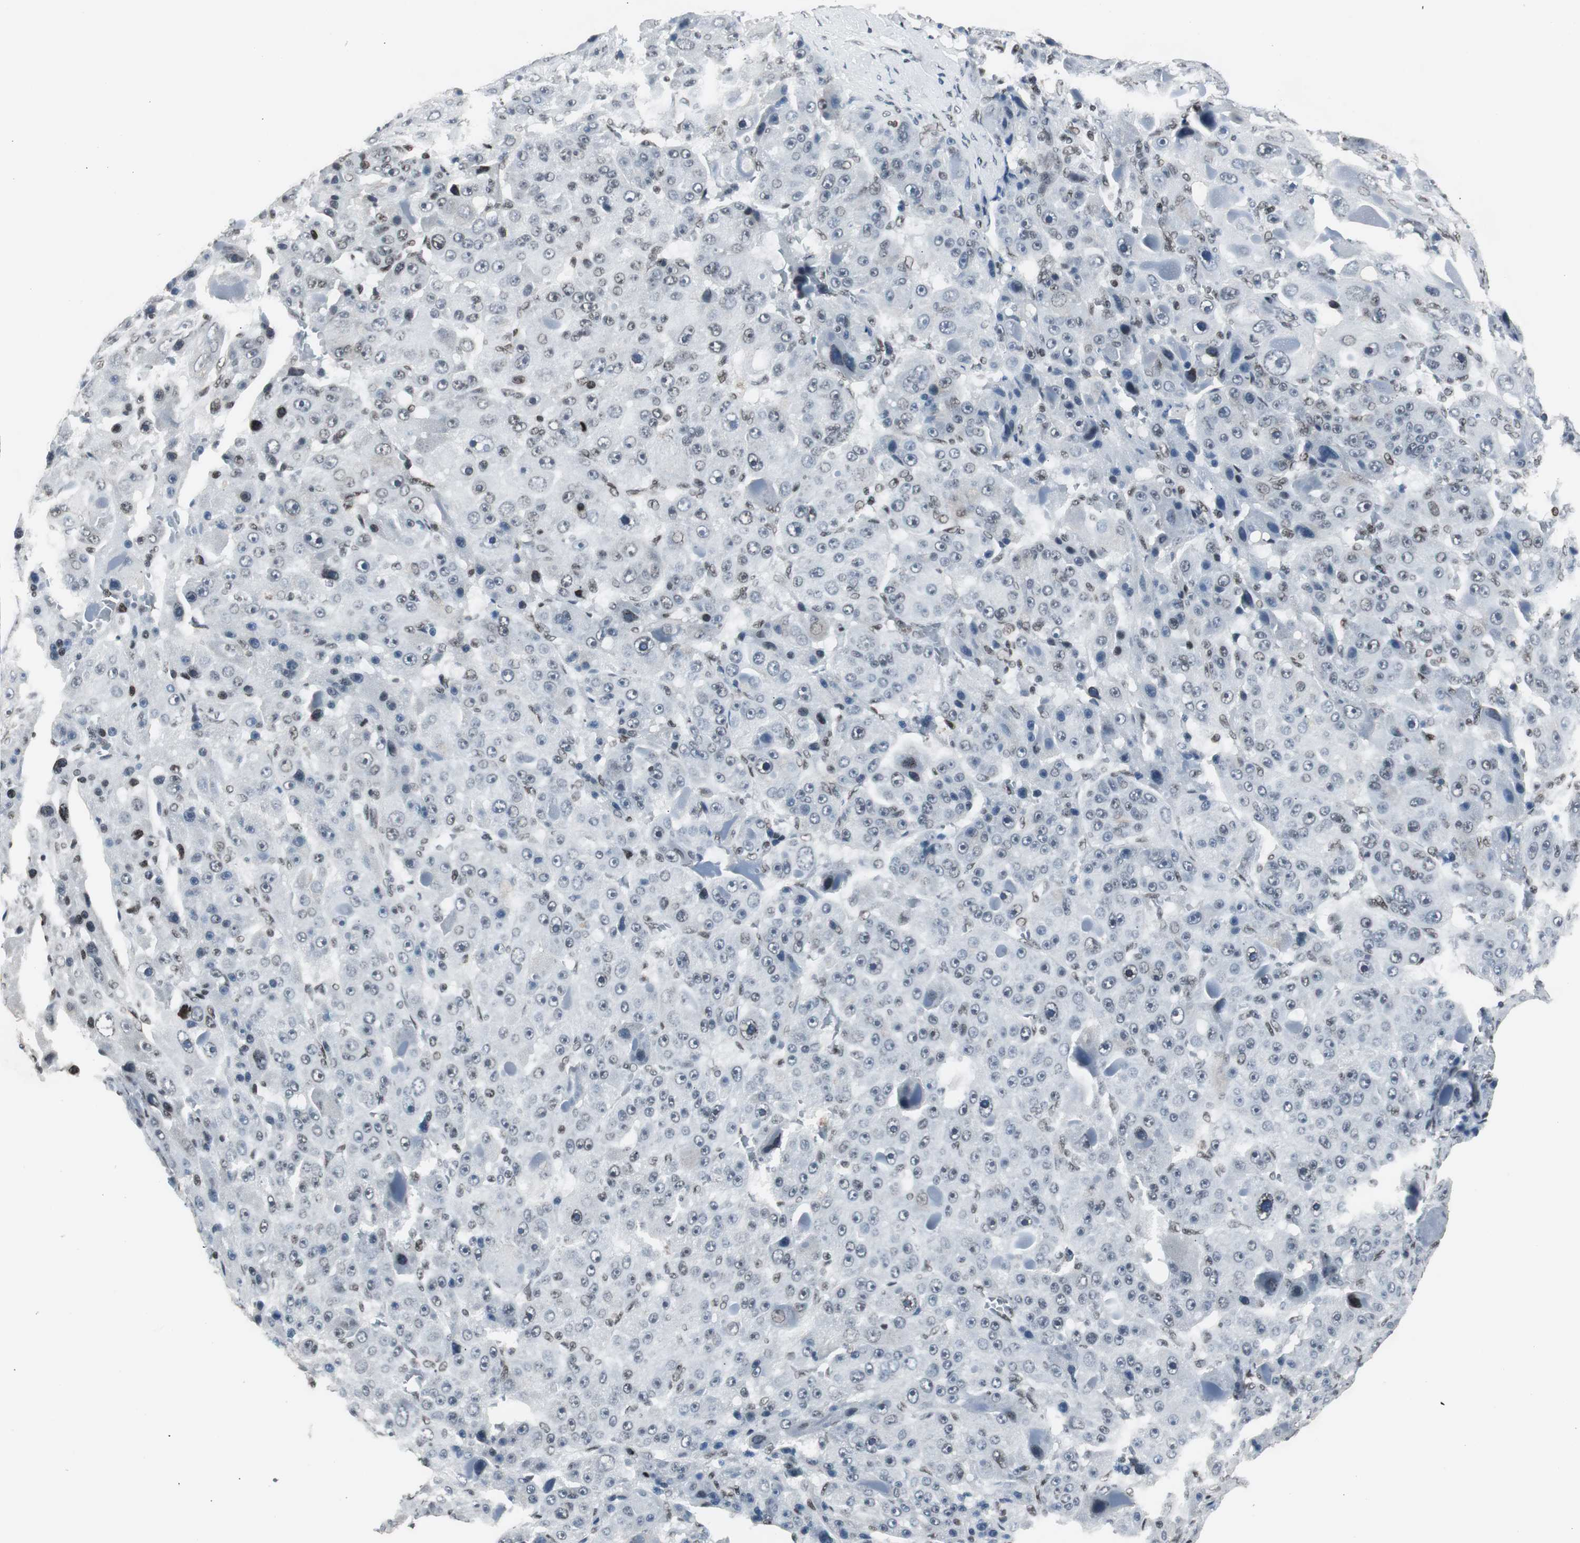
{"staining": {"intensity": "weak", "quantity": "<25%", "location": "nuclear"}, "tissue": "liver cancer", "cell_type": "Tumor cells", "image_type": "cancer", "snomed": [{"axis": "morphology", "description": "Carcinoma, Hepatocellular, NOS"}, {"axis": "topography", "description": "Liver"}], "caption": "Human liver hepatocellular carcinoma stained for a protein using IHC demonstrates no staining in tumor cells.", "gene": "XRCC1", "patient": {"sex": "male", "age": 76}}